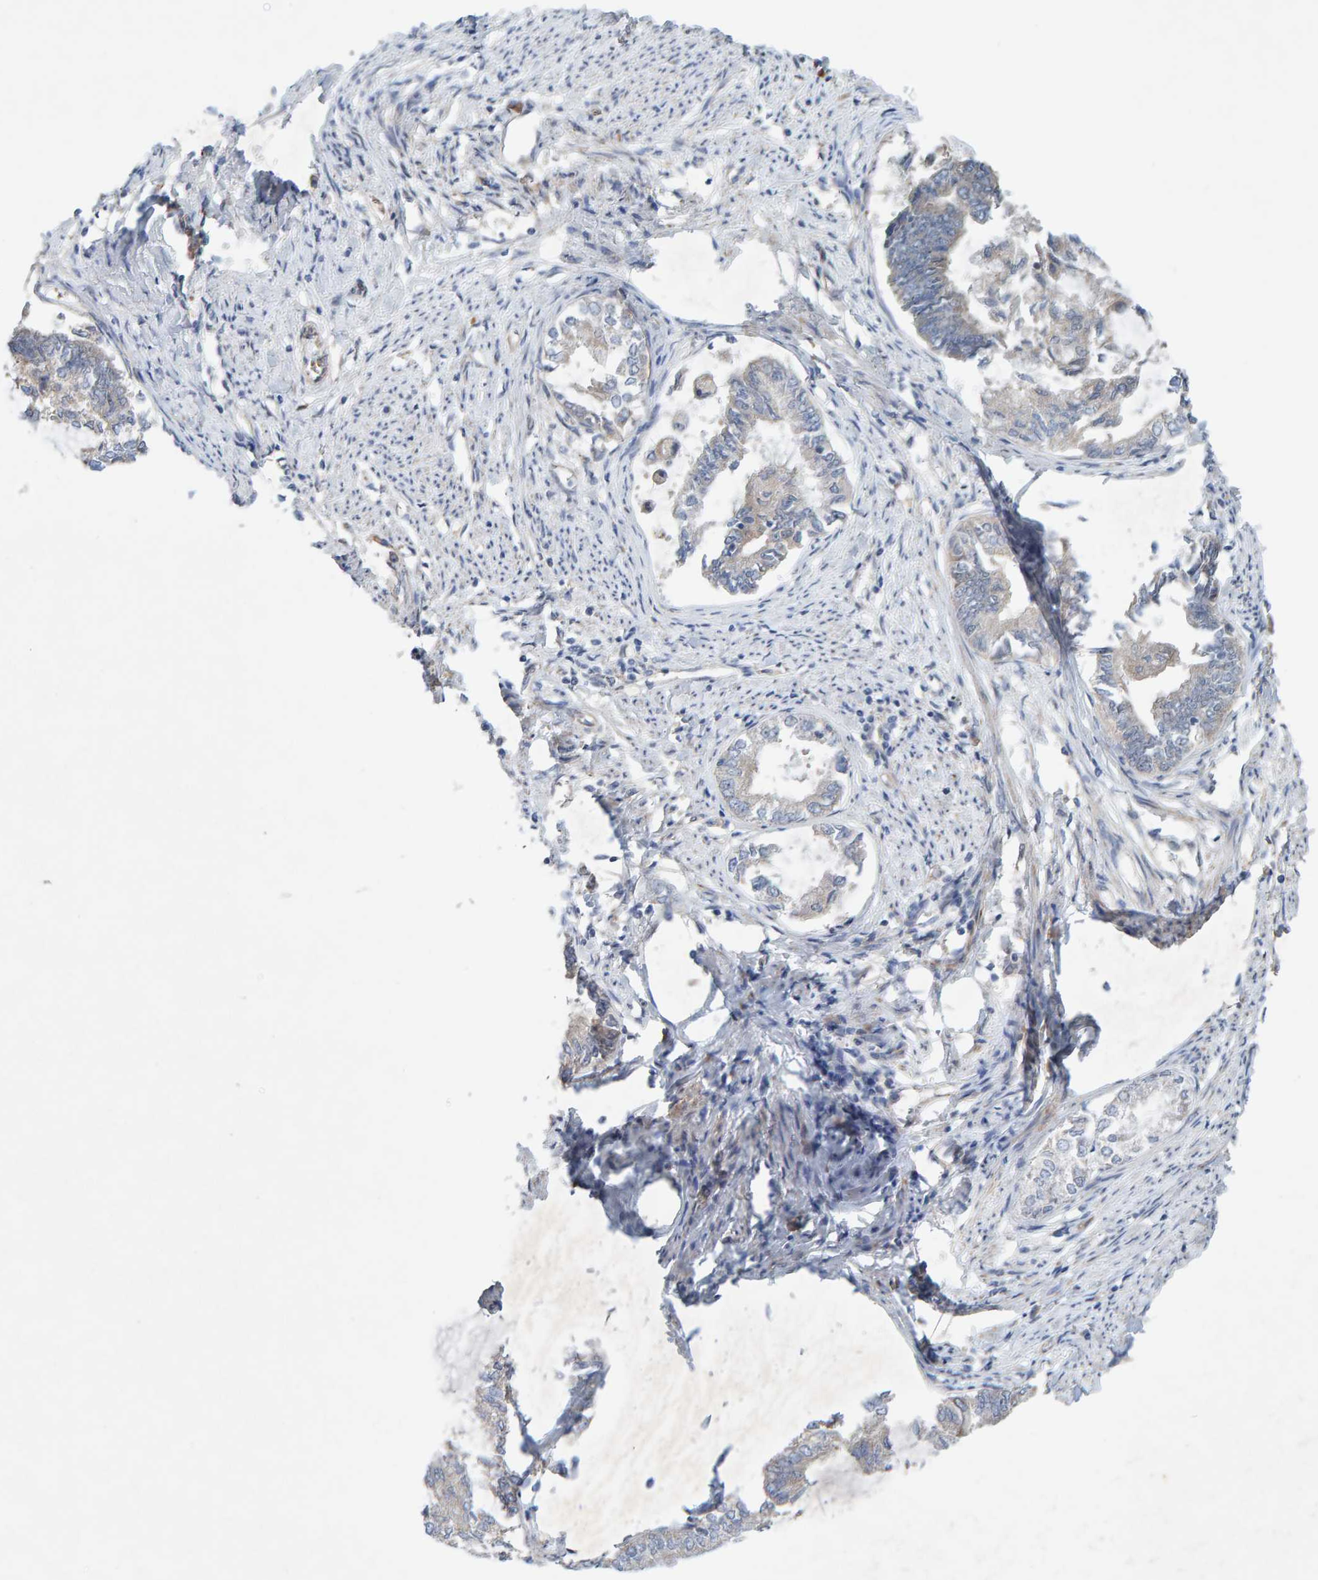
{"staining": {"intensity": "negative", "quantity": "none", "location": "none"}, "tissue": "endometrial cancer", "cell_type": "Tumor cells", "image_type": "cancer", "snomed": [{"axis": "morphology", "description": "Adenocarcinoma, NOS"}, {"axis": "topography", "description": "Endometrium"}], "caption": "An immunohistochemistry histopathology image of adenocarcinoma (endometrial) is shown. There is no staining in tumor cells of adenocarcinoma (endometrial).", "gene": "LRSAM1", "patient": {"sex": "female", "age": 86}}